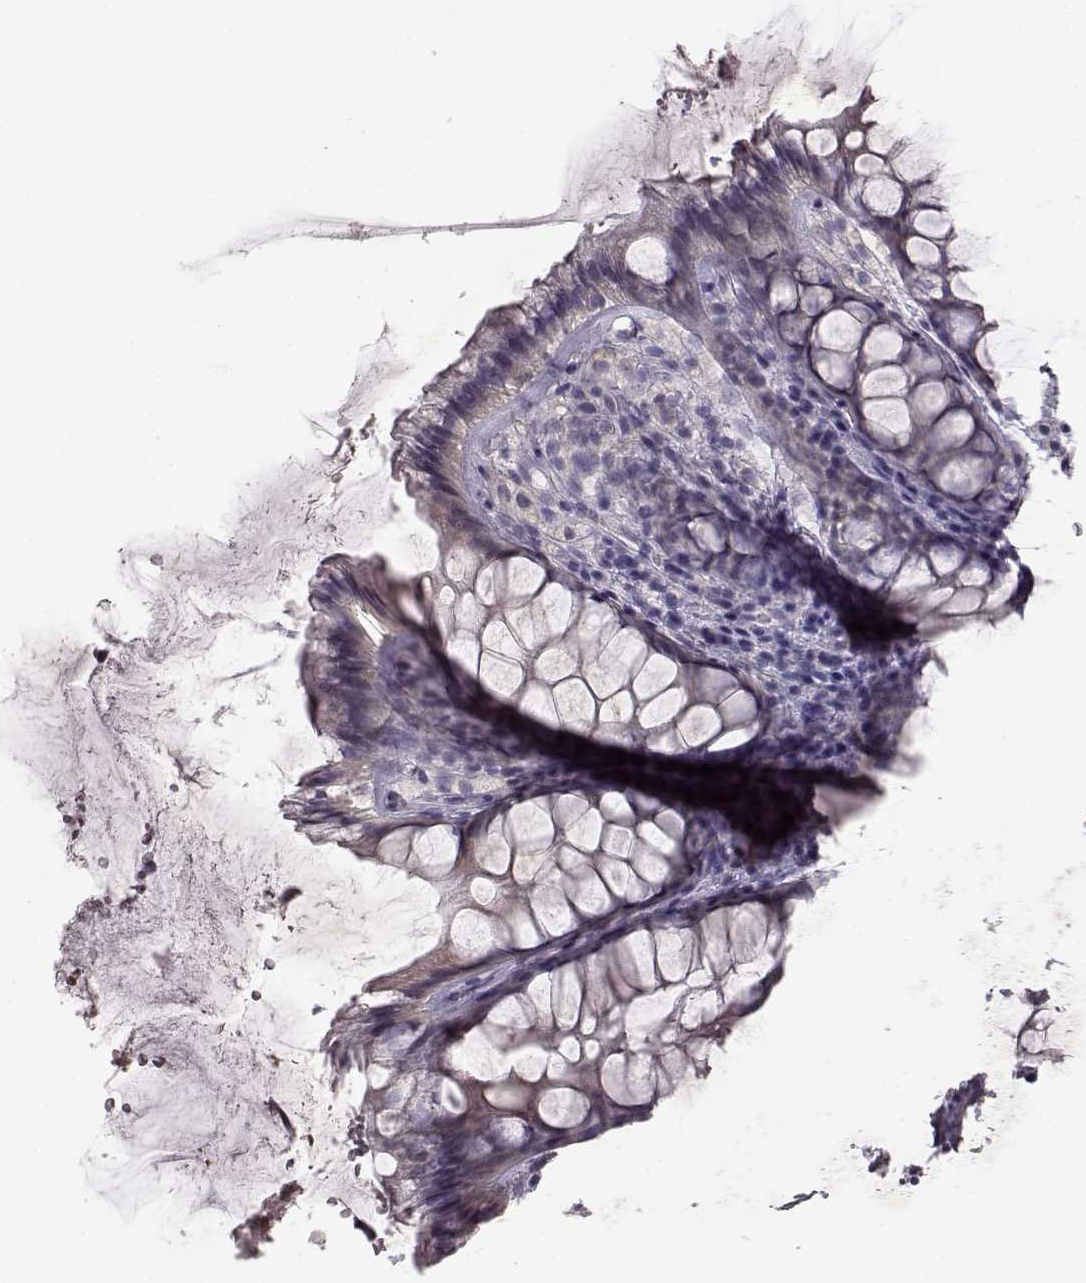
{"staining": {"intensity": "negative", "quantity": "none", "location": "none"}, "tissue": "rectum", "cell_type": "Glandular cells", "image_type": "normal", "snomed": [{"axis": "morphology", "description": "Normal tissue, NOS"}, {"axis": "topography", "description": "Rectum"}], "caption": "DAB immunohistochemical staining of unremarkable rectum shows no significant positivity in glandular cells. (DAB IHC, high magnification).", "gene": "SPAG17", "patient": {"sex": "female", "age": 62}}